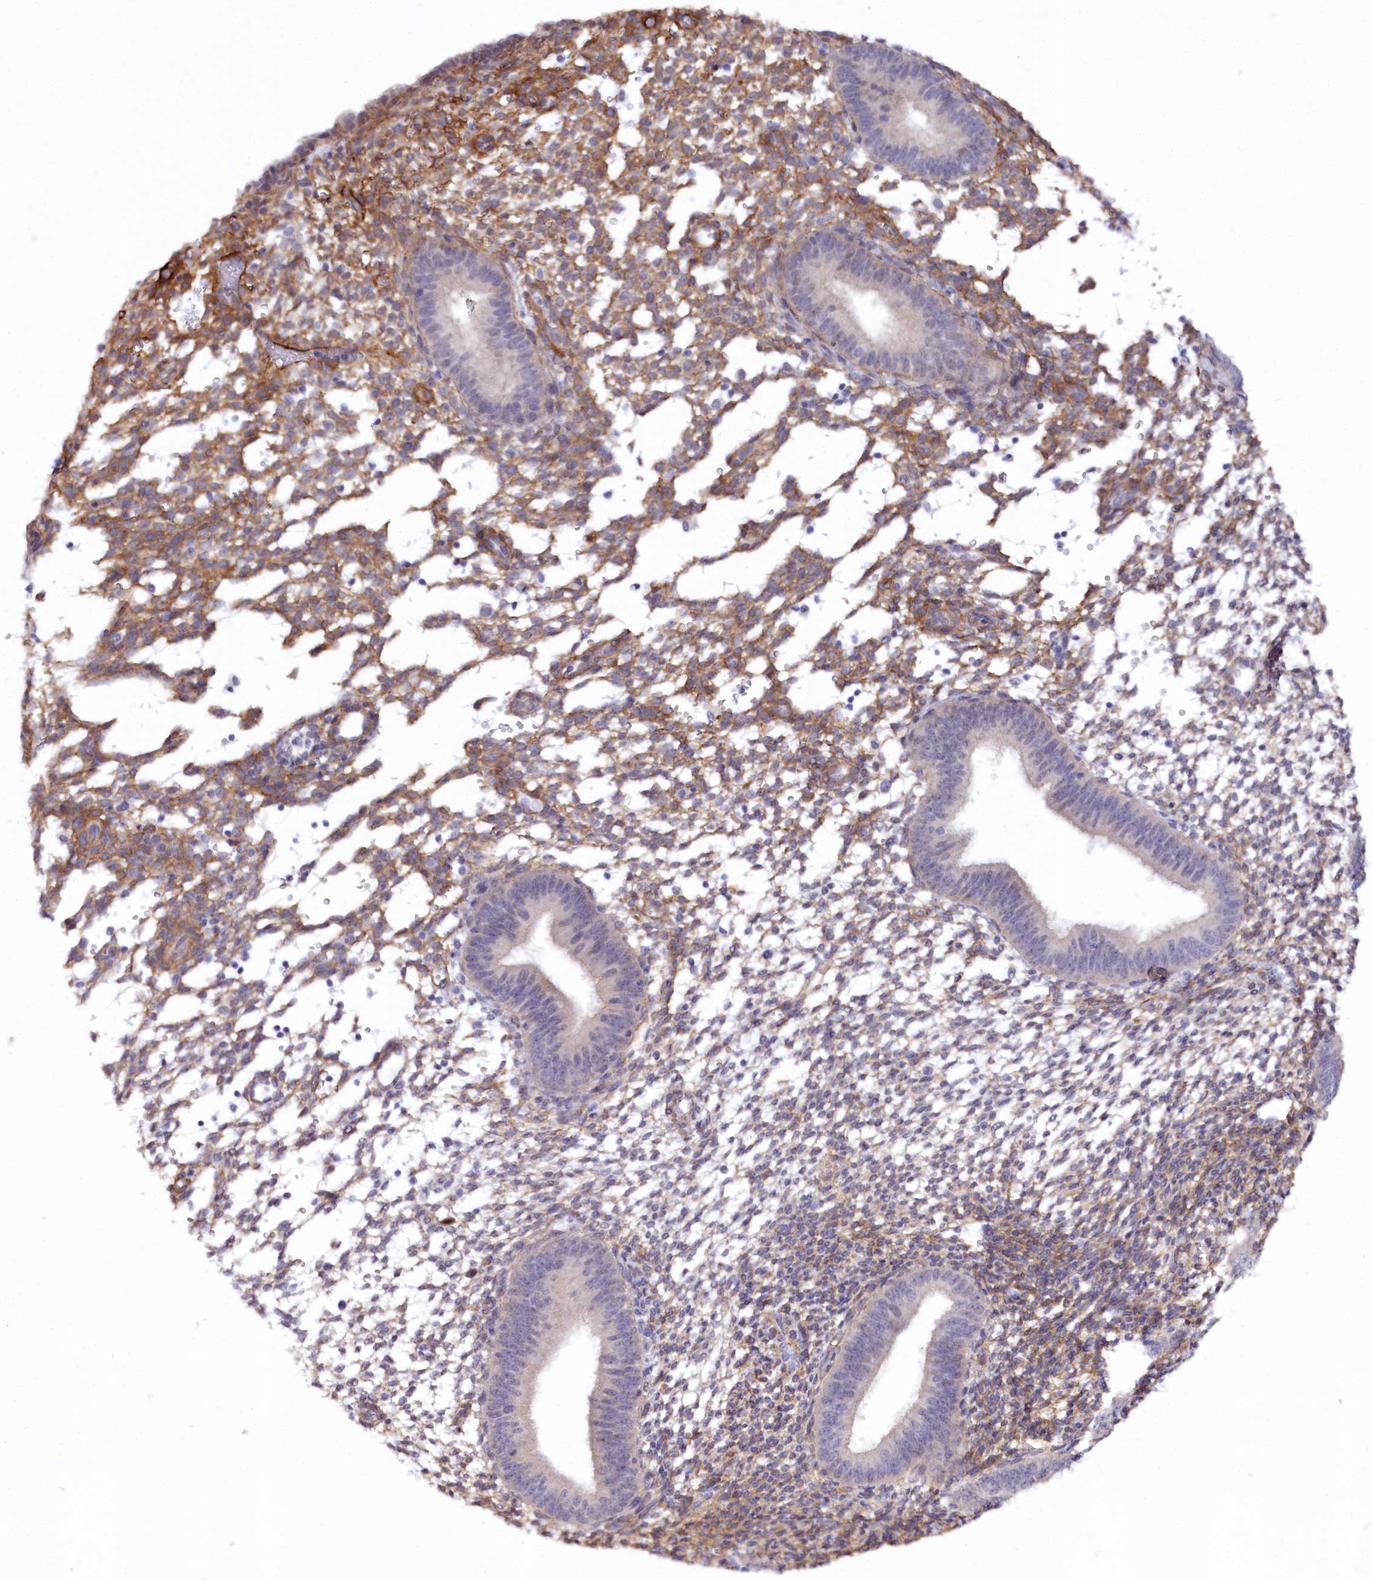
{"staining": {"intensity": "moderate", "quantity": "25%-75%", "location": "cytoplasmic/membranous"}, "tissue": "endometrium", "cell_type": "Cells in endometrial stroma", "image_type": "normal", "snomed": [{"axis": "morphology", "description": "Normal tissue, NOS"}, {"axis": "topography", "description": "Uterus"}, {"axis": "topography", "description": "Endometrium"}], "caption": "This image demonstrates immunohistochemistry (IHC) staining of benign human endometrium, with medium moderate cytoplasmic/membranous staining in about 25%-75% of cells in endometrial stroma.", "gene": "PHLDB1", "patient": {"sex": "female", "age": 48}}